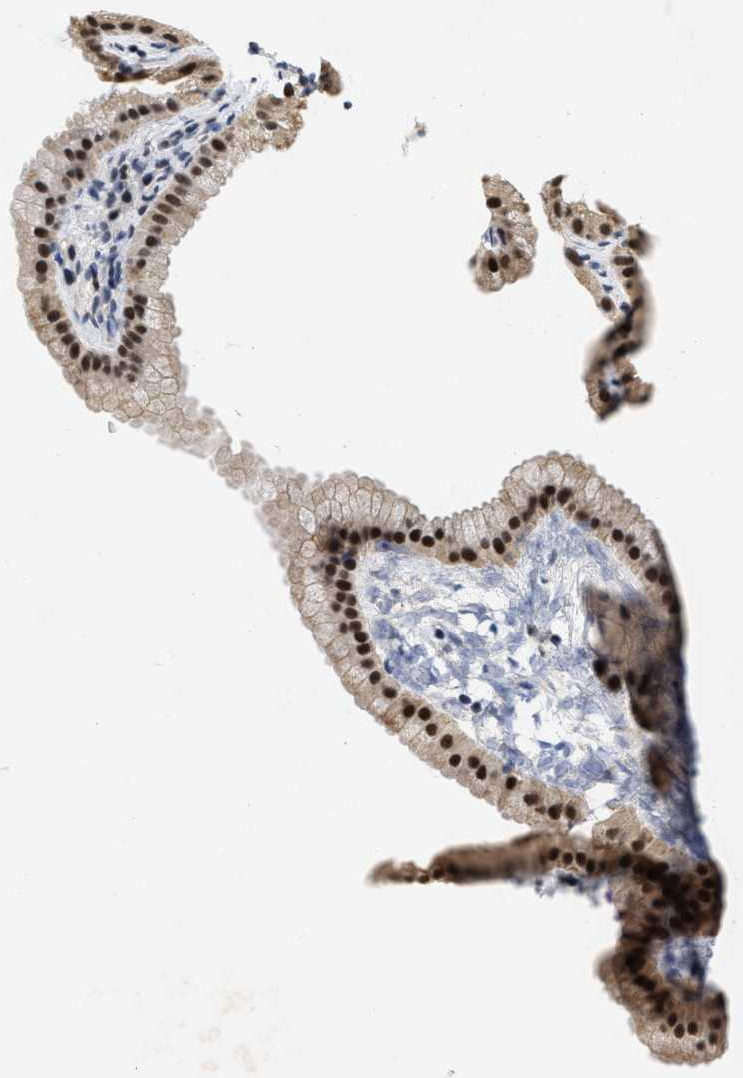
{"staining": {"intensity": "strong", "quantity": ">75%", "location": "nuclear"}, "tissue": "gallbladder", "cell_type": "Glandular cells", "image_type": "normal", "snomed": [{"axis": "morphology", "description": "Normal tissue, NOS"}, {"axis": "topography", "description": "Gallbladder"}], "caption": "IHC (DAB) staining of benign human gallbladder shows strong nuclear protein staining in about >75% of glandular cells. (Stains: DAB (3,3'-diaminobenzidine) in brown, nuclei in blue, Microscopy: brightfield microscopy at high magnification).", "gene": "INIP", "patient": {"sex": "female", "age": 64}}